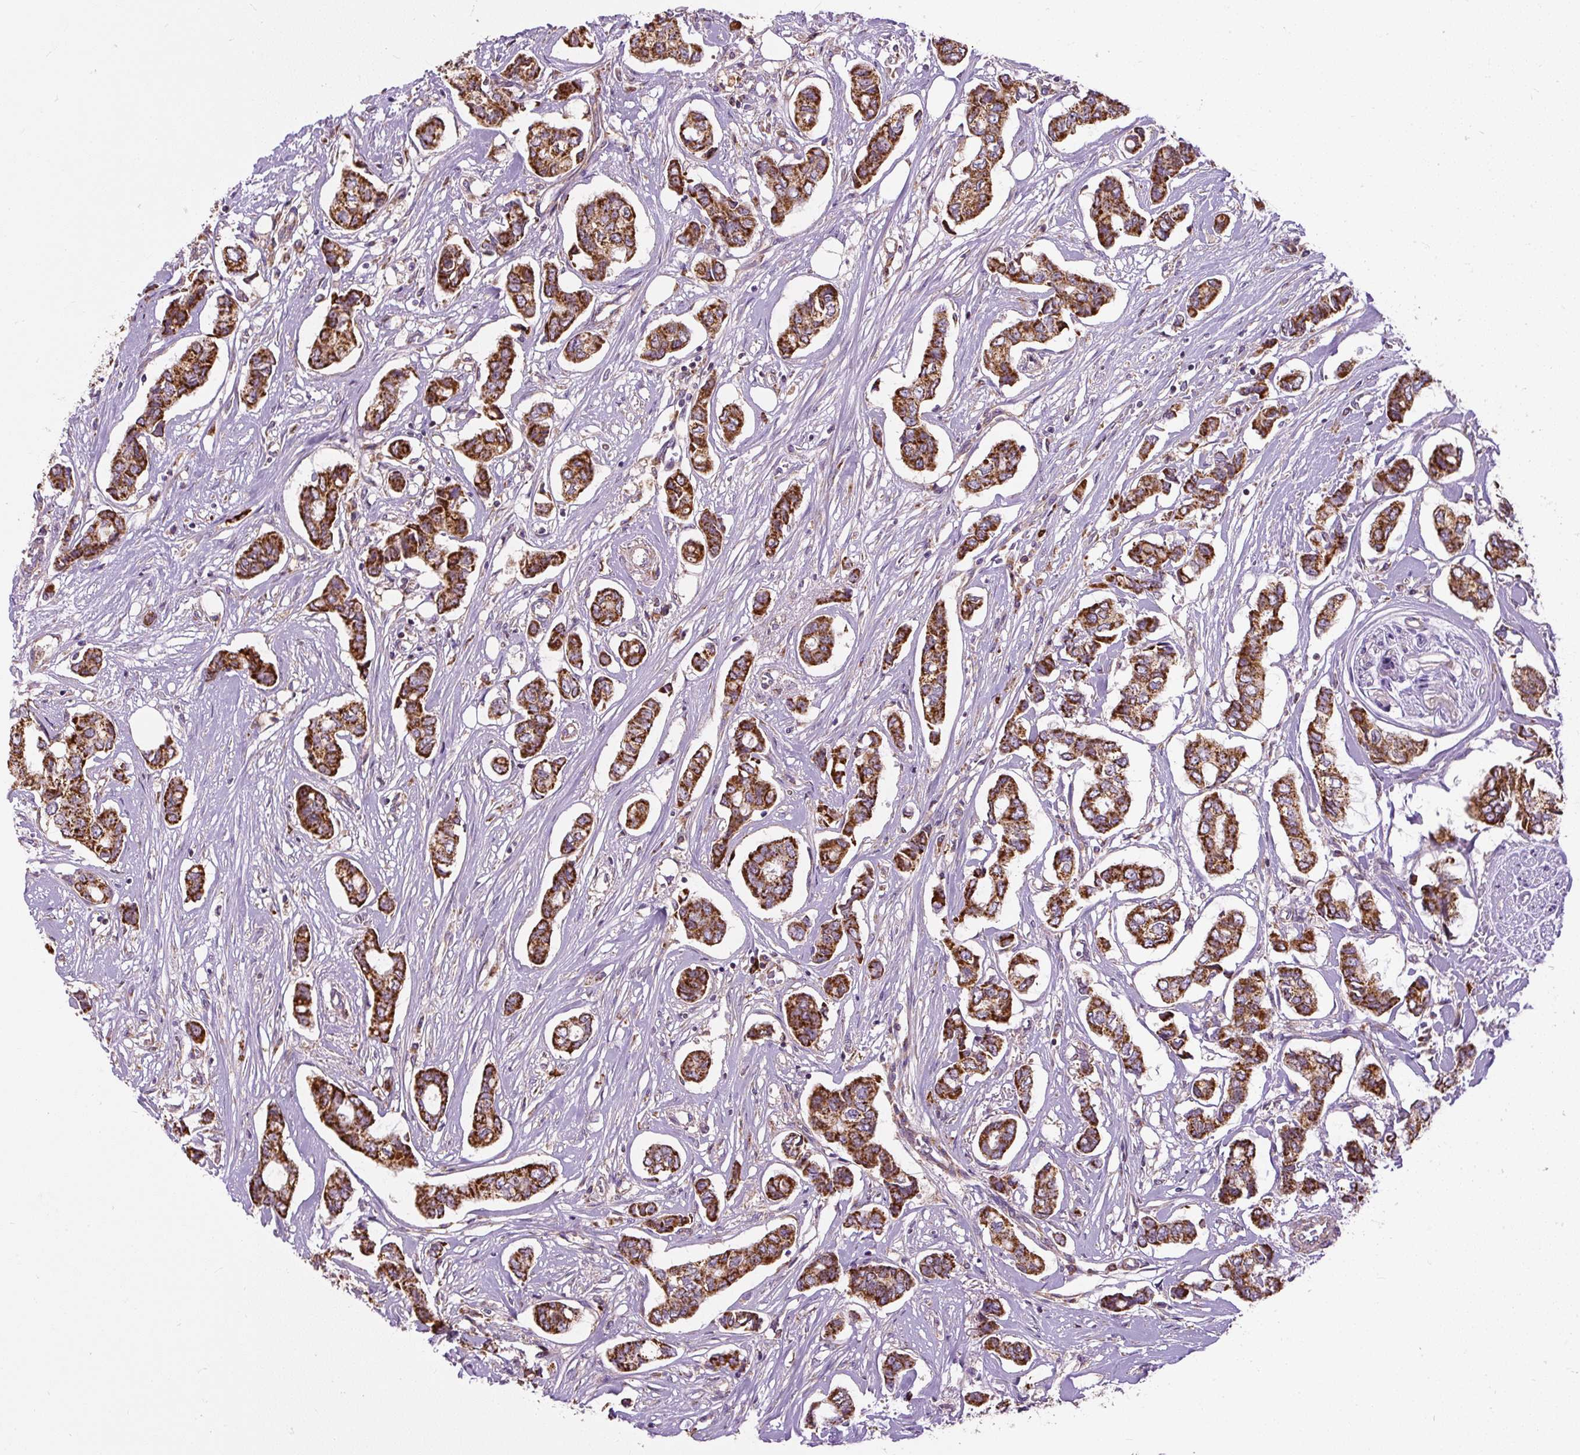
{"staining": {"intensity": "strong", "quantity": ">75%", "location": "cytoplasmic/membranous"}, "tissue": "breast cancer", "cell_type": "Tumor cells", "image_type": "cancer", "snomed": [{"axis": "morphology", "description": "Duct carcinoma"}, {"axis": "topography", "description": "Breast"}], "caption": "About >75% of tumor cells in human invasive ductal carcinoma (breast) display strong cytoplasmic/membranous protein expression as visualized by brown immunohistochemical staining.", "gene": "TM2D3", "patient": {"sex": "female", "age": 73}}